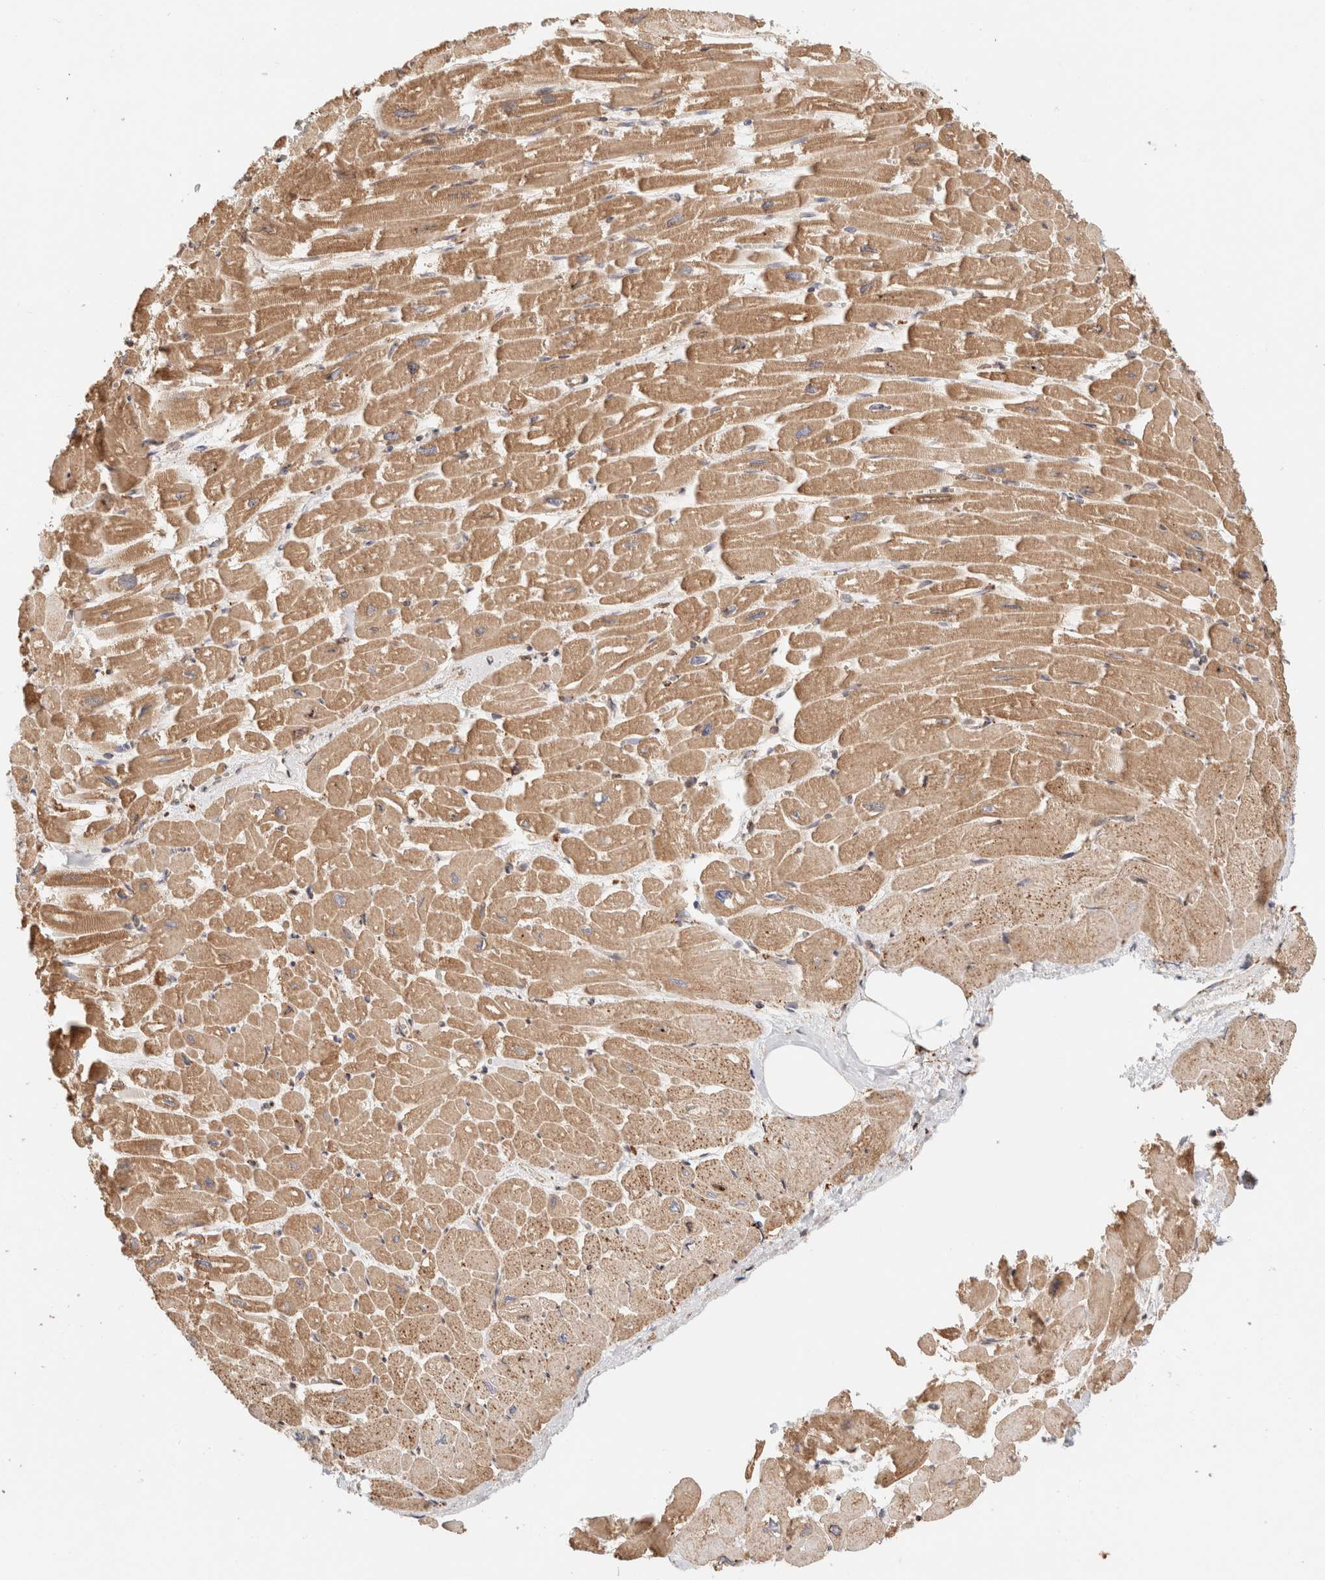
{"staining": {"intensity": "moderate", "quantity": ">75%", "location": "cytoplasmic/membranous"}, "tissue": "heart muscle", "cell_type": "Cardiomyocytes", "image_type": "normal", "snomed": [{"axis": "morphology", "description": "Normal tissue, NOS"}, {"axis": "topography", "description": "Heart"}], "caption": "A photomicrograph of heart muscle stained for a protein shows moderate cytoplasmic/membranous brown staining in cardiomyocytes. The protein of interest is stained brown, and the nuclei are stained in blue (DAB (3,3'-diaminobenzidine) IHC with brightfield microscopy, high magnification).", "gene": "FER", "patient": {"sex": "male", "age": 54}}